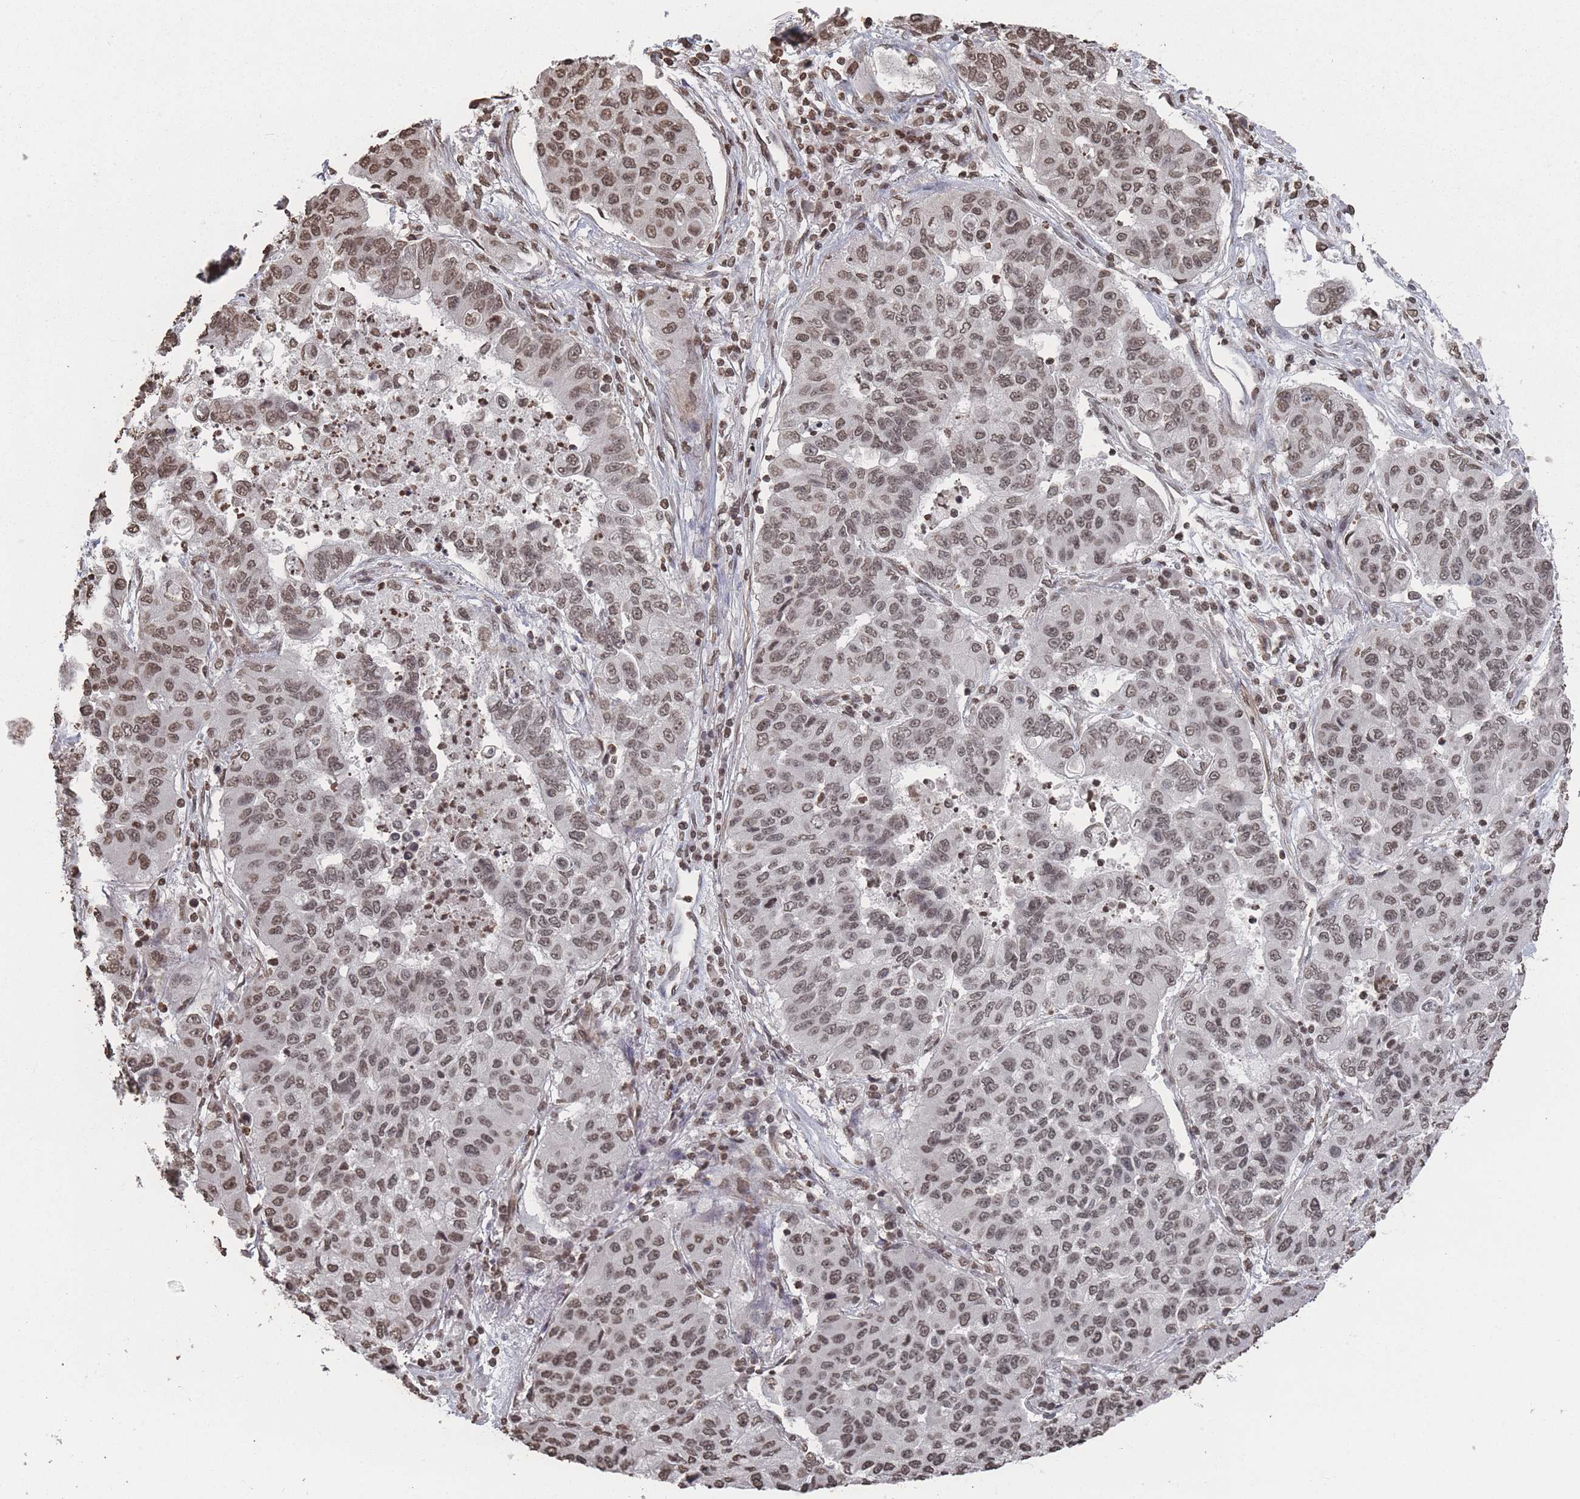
{"staining": {"intensity": "weak", "quantity": ">75%", "location": "nuclear"}, "tissue": "lung cancer", "cell_type": "Tumor cells", "image_type": "cancer", "snomed": [{"axis": "morphology", "description": "Squamous cell carcinoma, NOS"}, {"axis": "topography", "description": "Lung"}], "caption": "The photomicrograph displays staining of lung cancer, revealing weak nuclear protein expression (brown color) within tumor cells.", "gene": "PLEKHG5", "patient": {"sex": "male", "age": 74}}